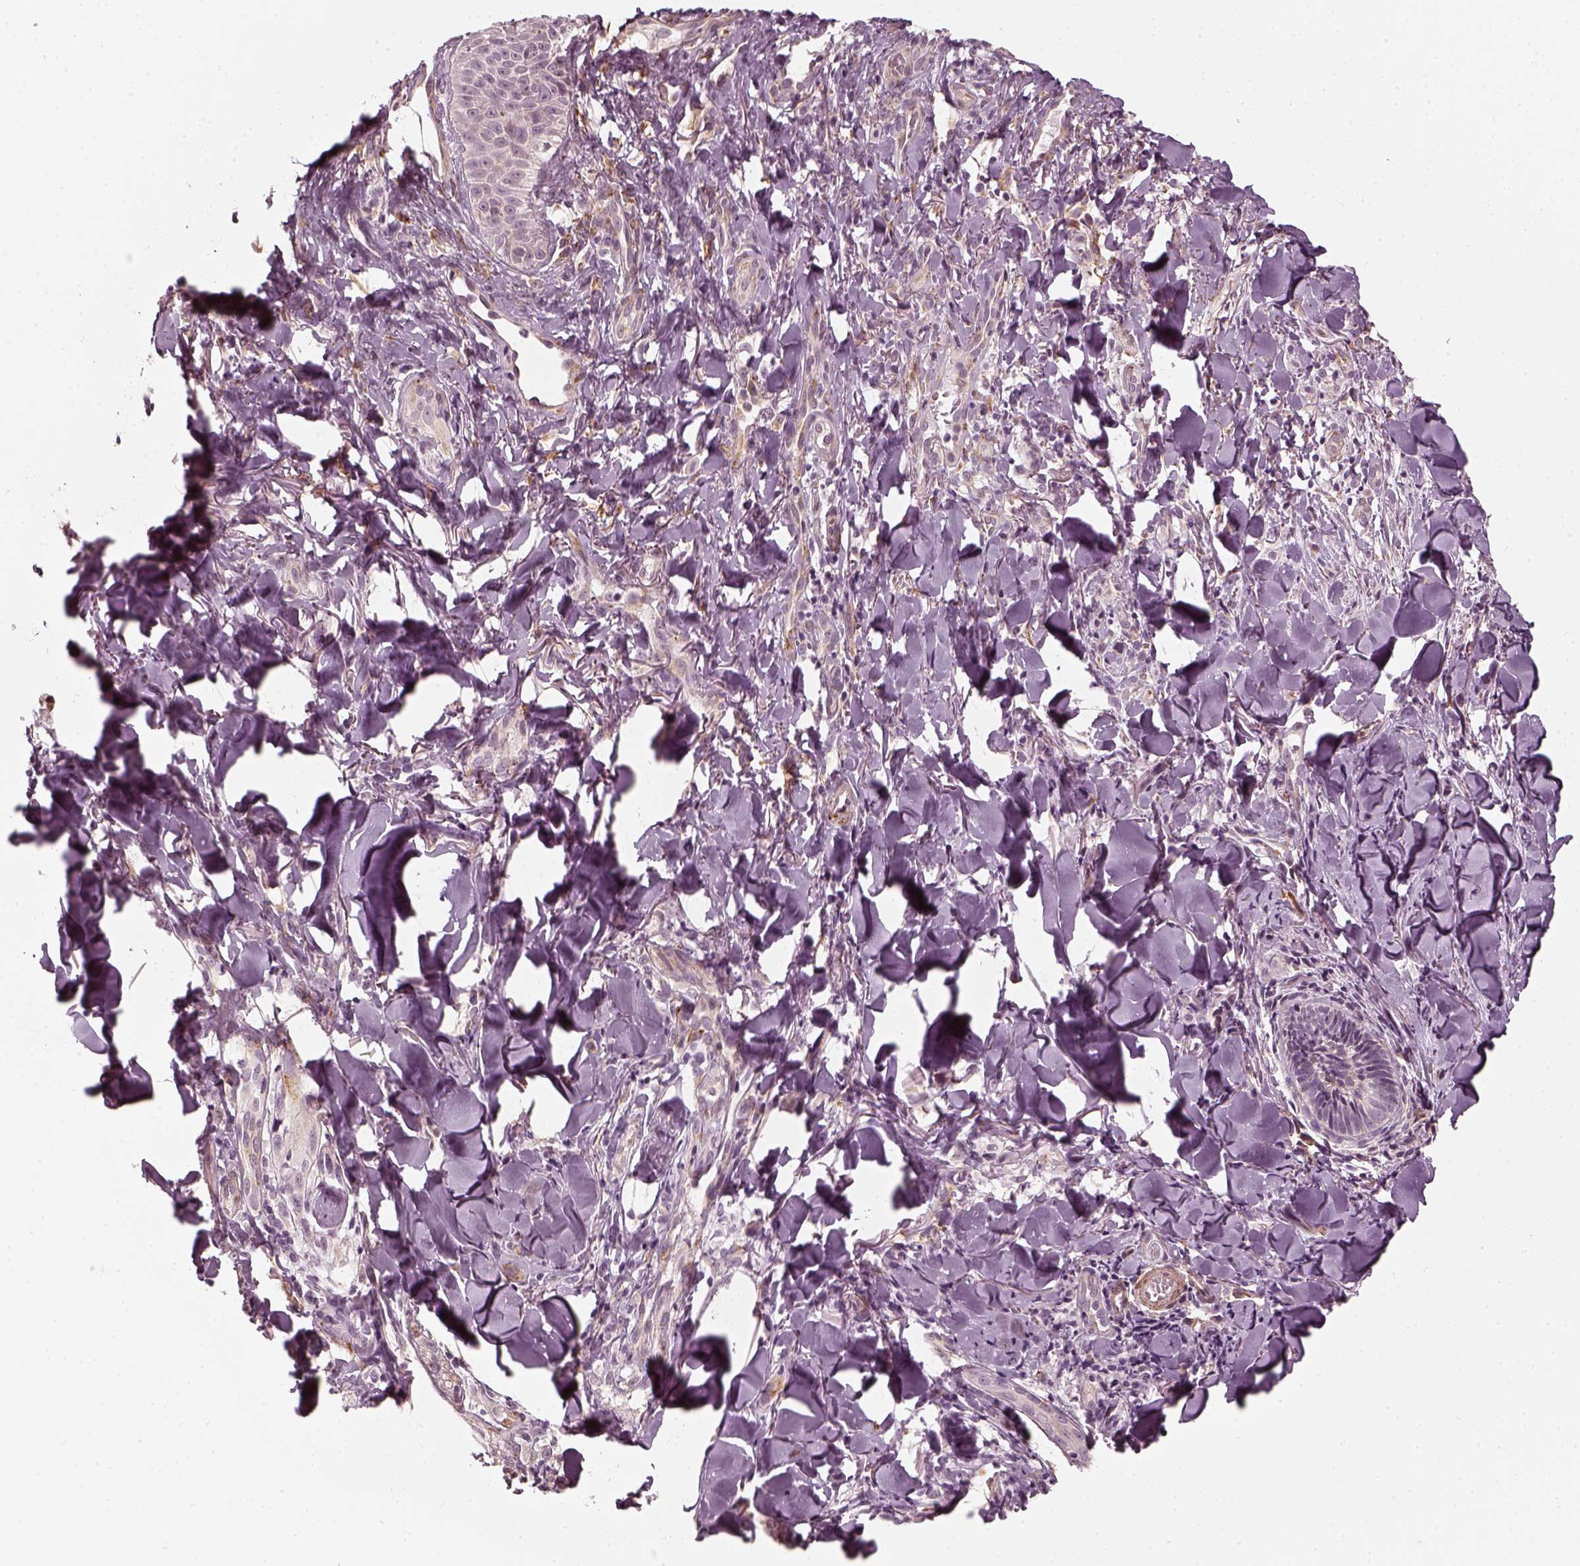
{"staining": {"intensity": "negative", "quantity": "none", "location": "none"}, "tissue": "melanoma", "cell_type": "Tumor cells", "image_type": "cancer", "snomed": [{"axis": "morphology", "description": "Malignant melanoma, NOS"}, {"axis": "topography", "description": "Skin"}], "caption": "Micrograph shows no significant protein positivity in tumor cells of melanoma.", "gene": "LAMB2", "patient": {"sex": "male", "age": 67}}